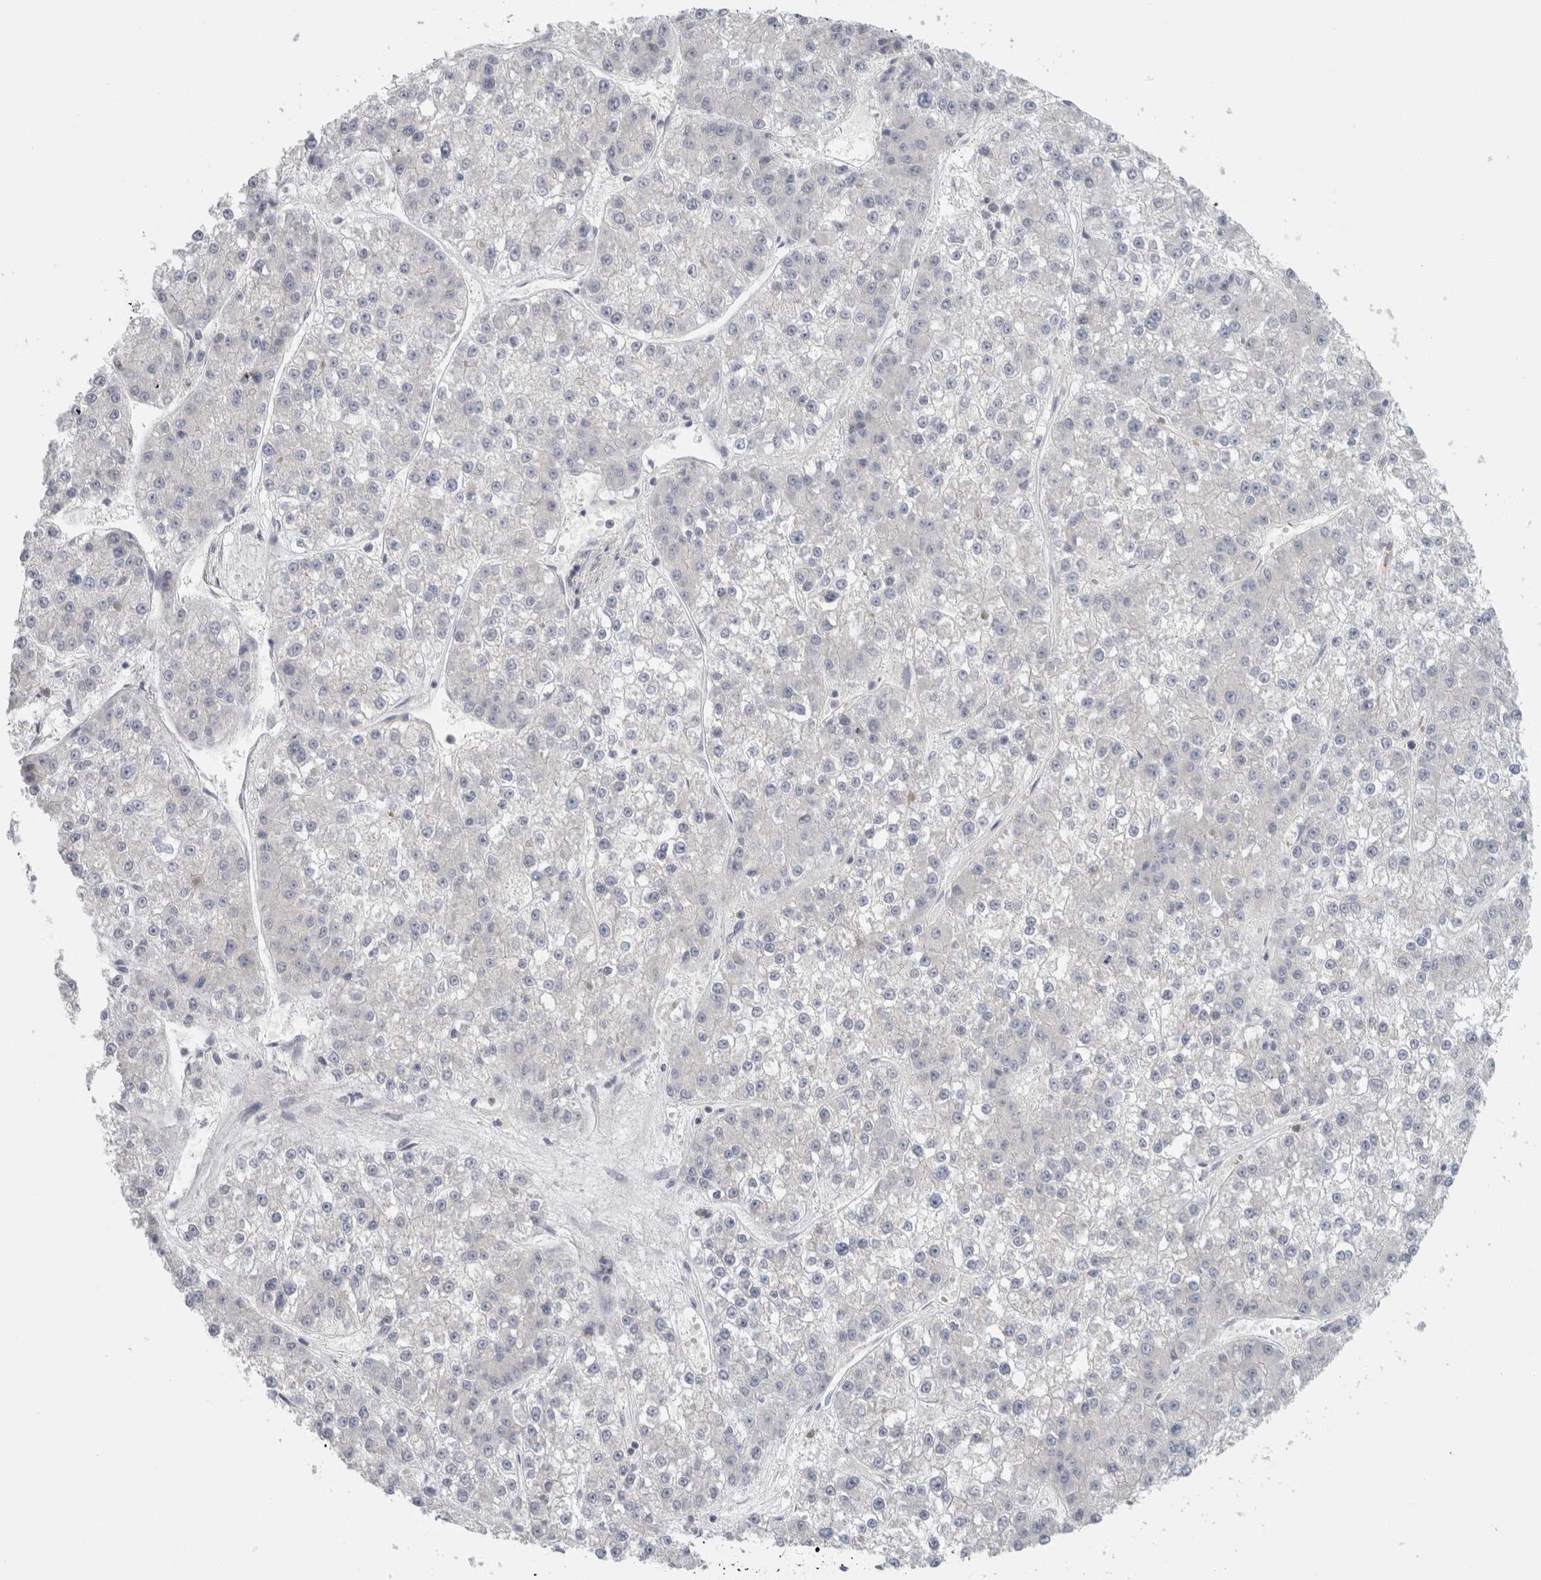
{"staining": {"intensity": "negative", "quantity": "none", "location": "none"}, "tissue": "liver cancer", "cell_type": "Tumor cells", "image_type": "cancer", "snomed": [{"axis": "morphology", "description": "Carcinoma, Hepatocellular, NOS"}, {"axis": "topography", "description": "Liver"}], "caption": "This is an immunohistochemistry image of liver cancer (hepatocellular carcinoma). There is no positivity in tumor cells.", "gene": "CD55", "patient": {"sex": "female", "age": 73}}